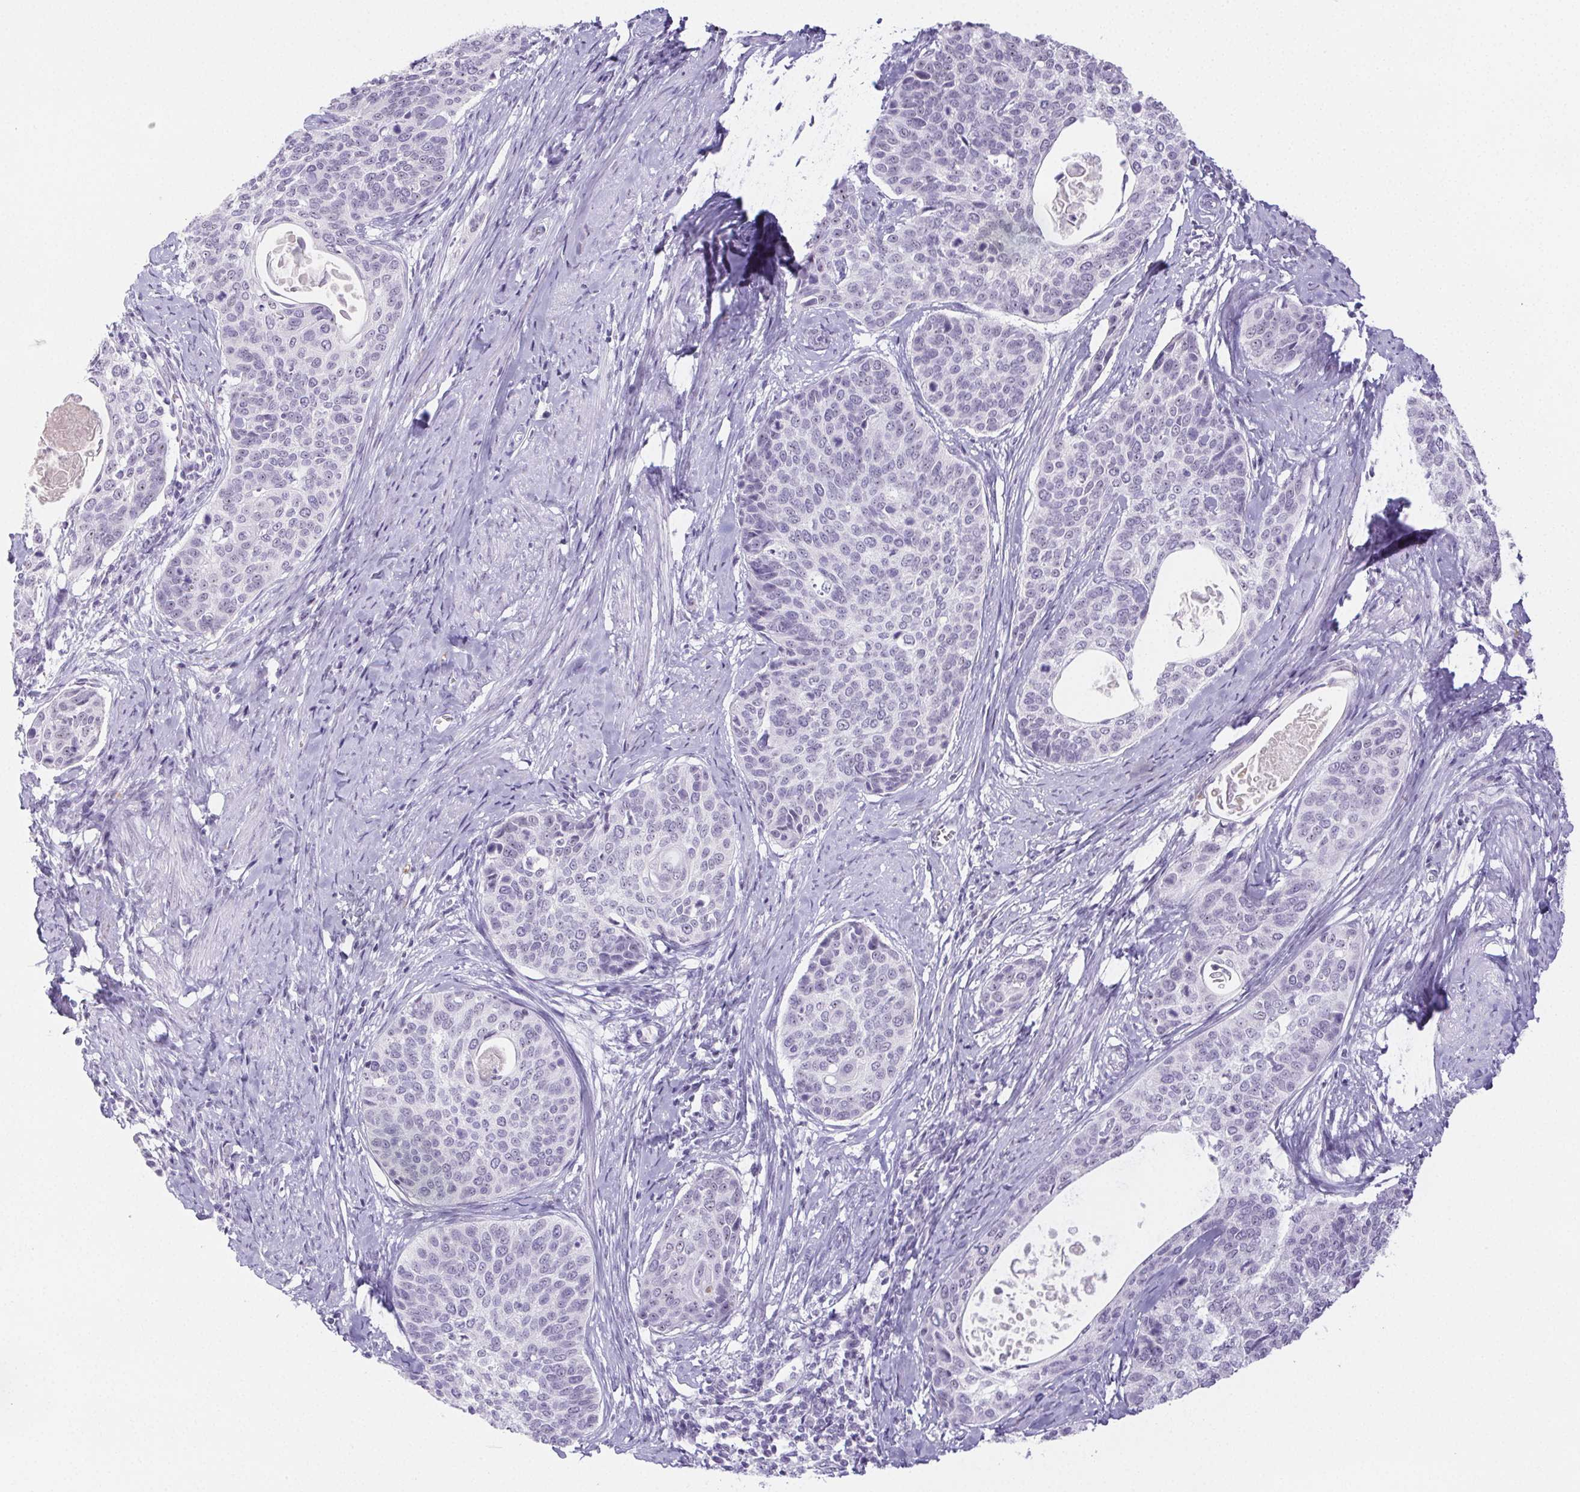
{"staining": {"intensity": "negative", "quantity": "none", "location": "none"}, "tissue": "cervical cancer", "cell_type": "Tumor cells", "image_type": "cancer", "snomed": [{"axis": "morphology", "description": "Squamous cell carcinoma, NOS"}, {"axis": "topography", "description": "Cervix"}], "caption": "DAB immunohistochemical staining of human cervical cancer exhibits no significant expression in tumor cells.", "gene": "ST8SIA3", "patient": {"sex": "female", "age": 69}}